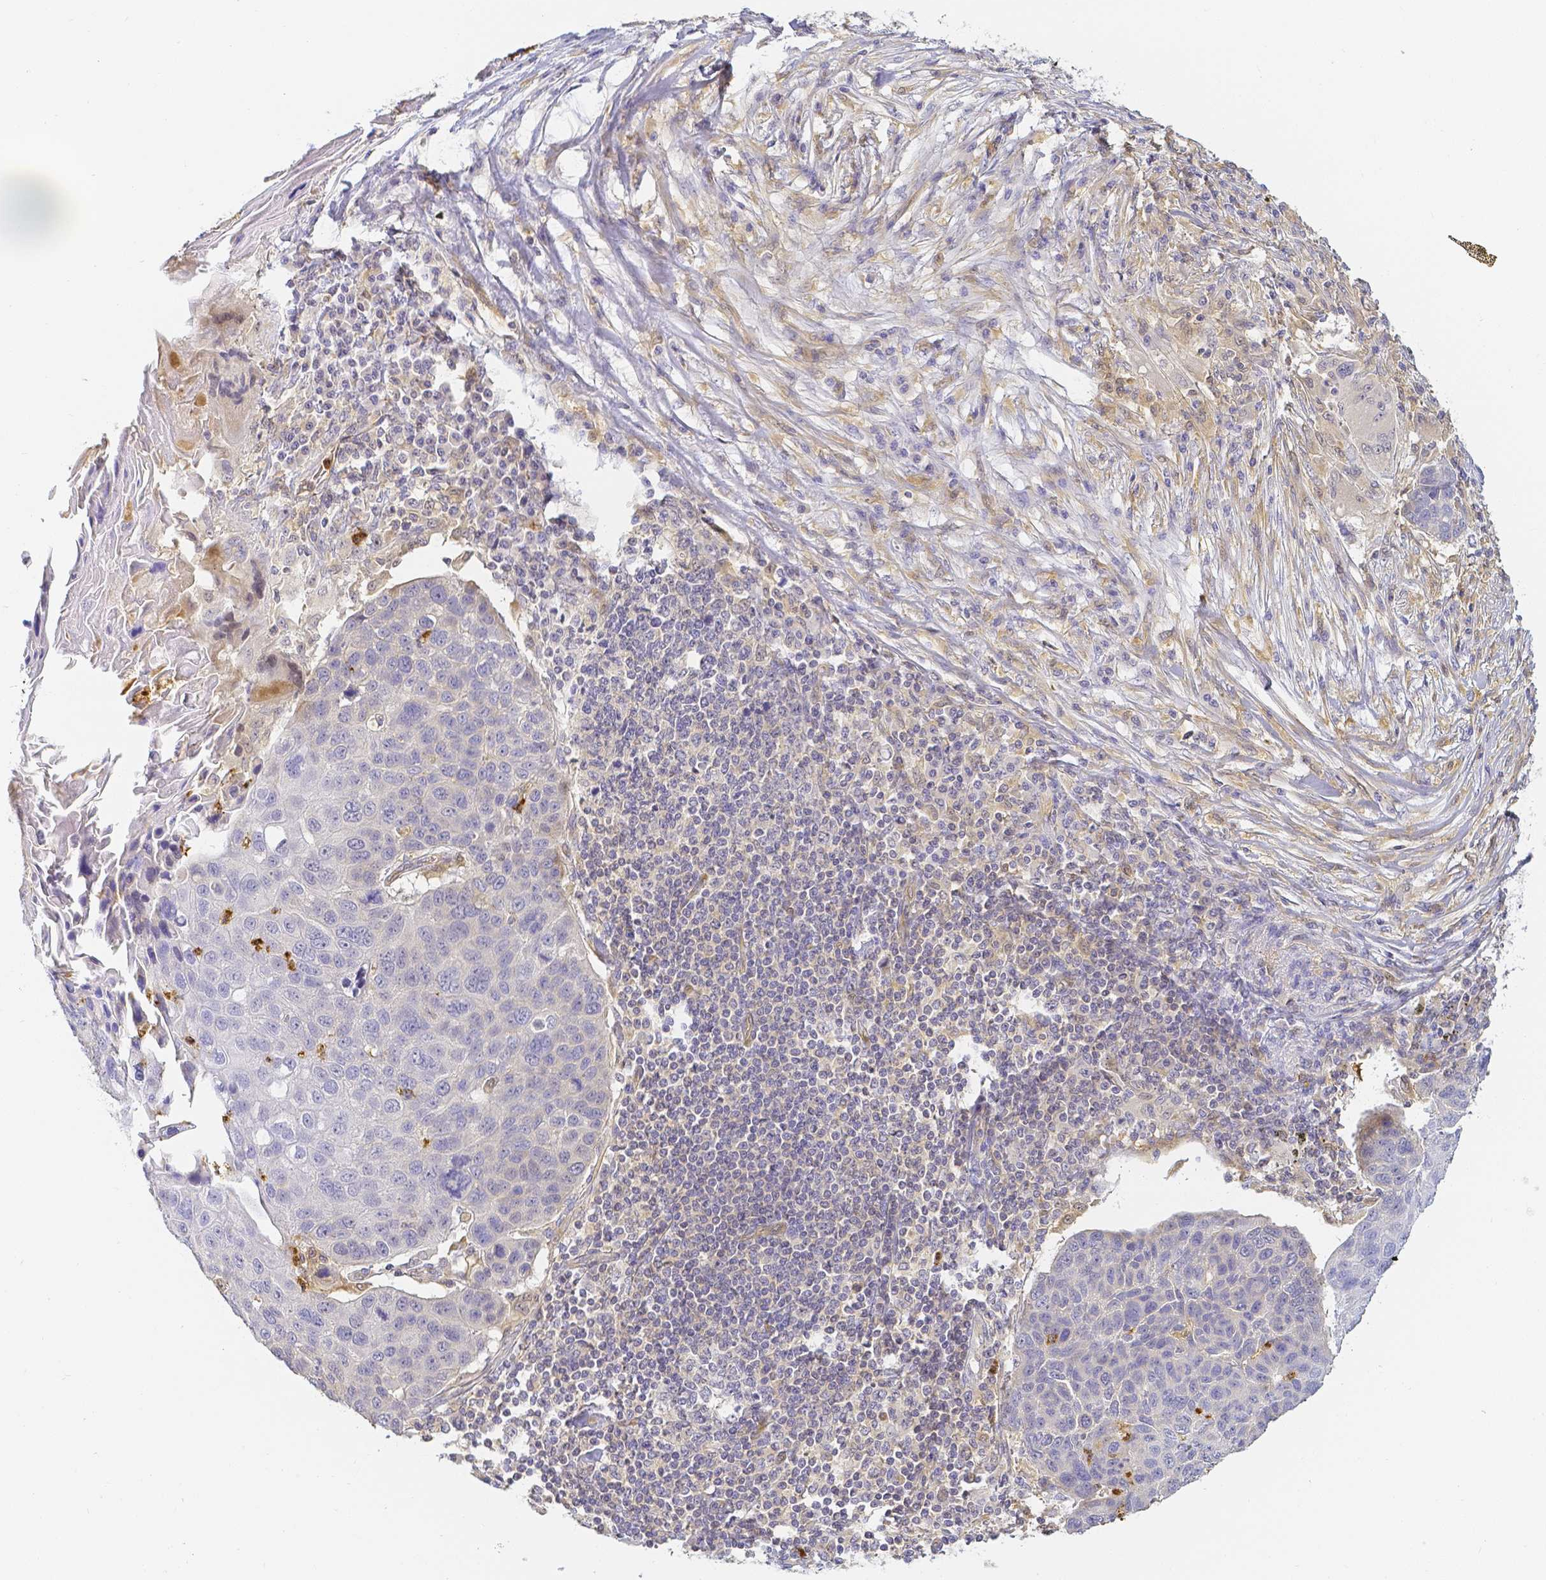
{"staining": {"intensity": "negative", "quantity": "none", "location": "none"}, "tissue": "lung cancer", "cell_type": "Tumor cells", "image_type": "cancer", "snomed": [{"axis": "morphology", "description": "Squamous cell carcinoma, NOS"}, {"axis": "topography", "description": "Lymph node"}, {"axis": "topography", "description": "Lung"}], "caption": "Immunohistochemistry micrograph of neoplastic tissue: squamous cell carcinoma (lung) stained with DAB demonstrates no significant protein staining in tumor cells.", "gene": "KCNH1", "patient": {"sex": "male", "age": 61}}